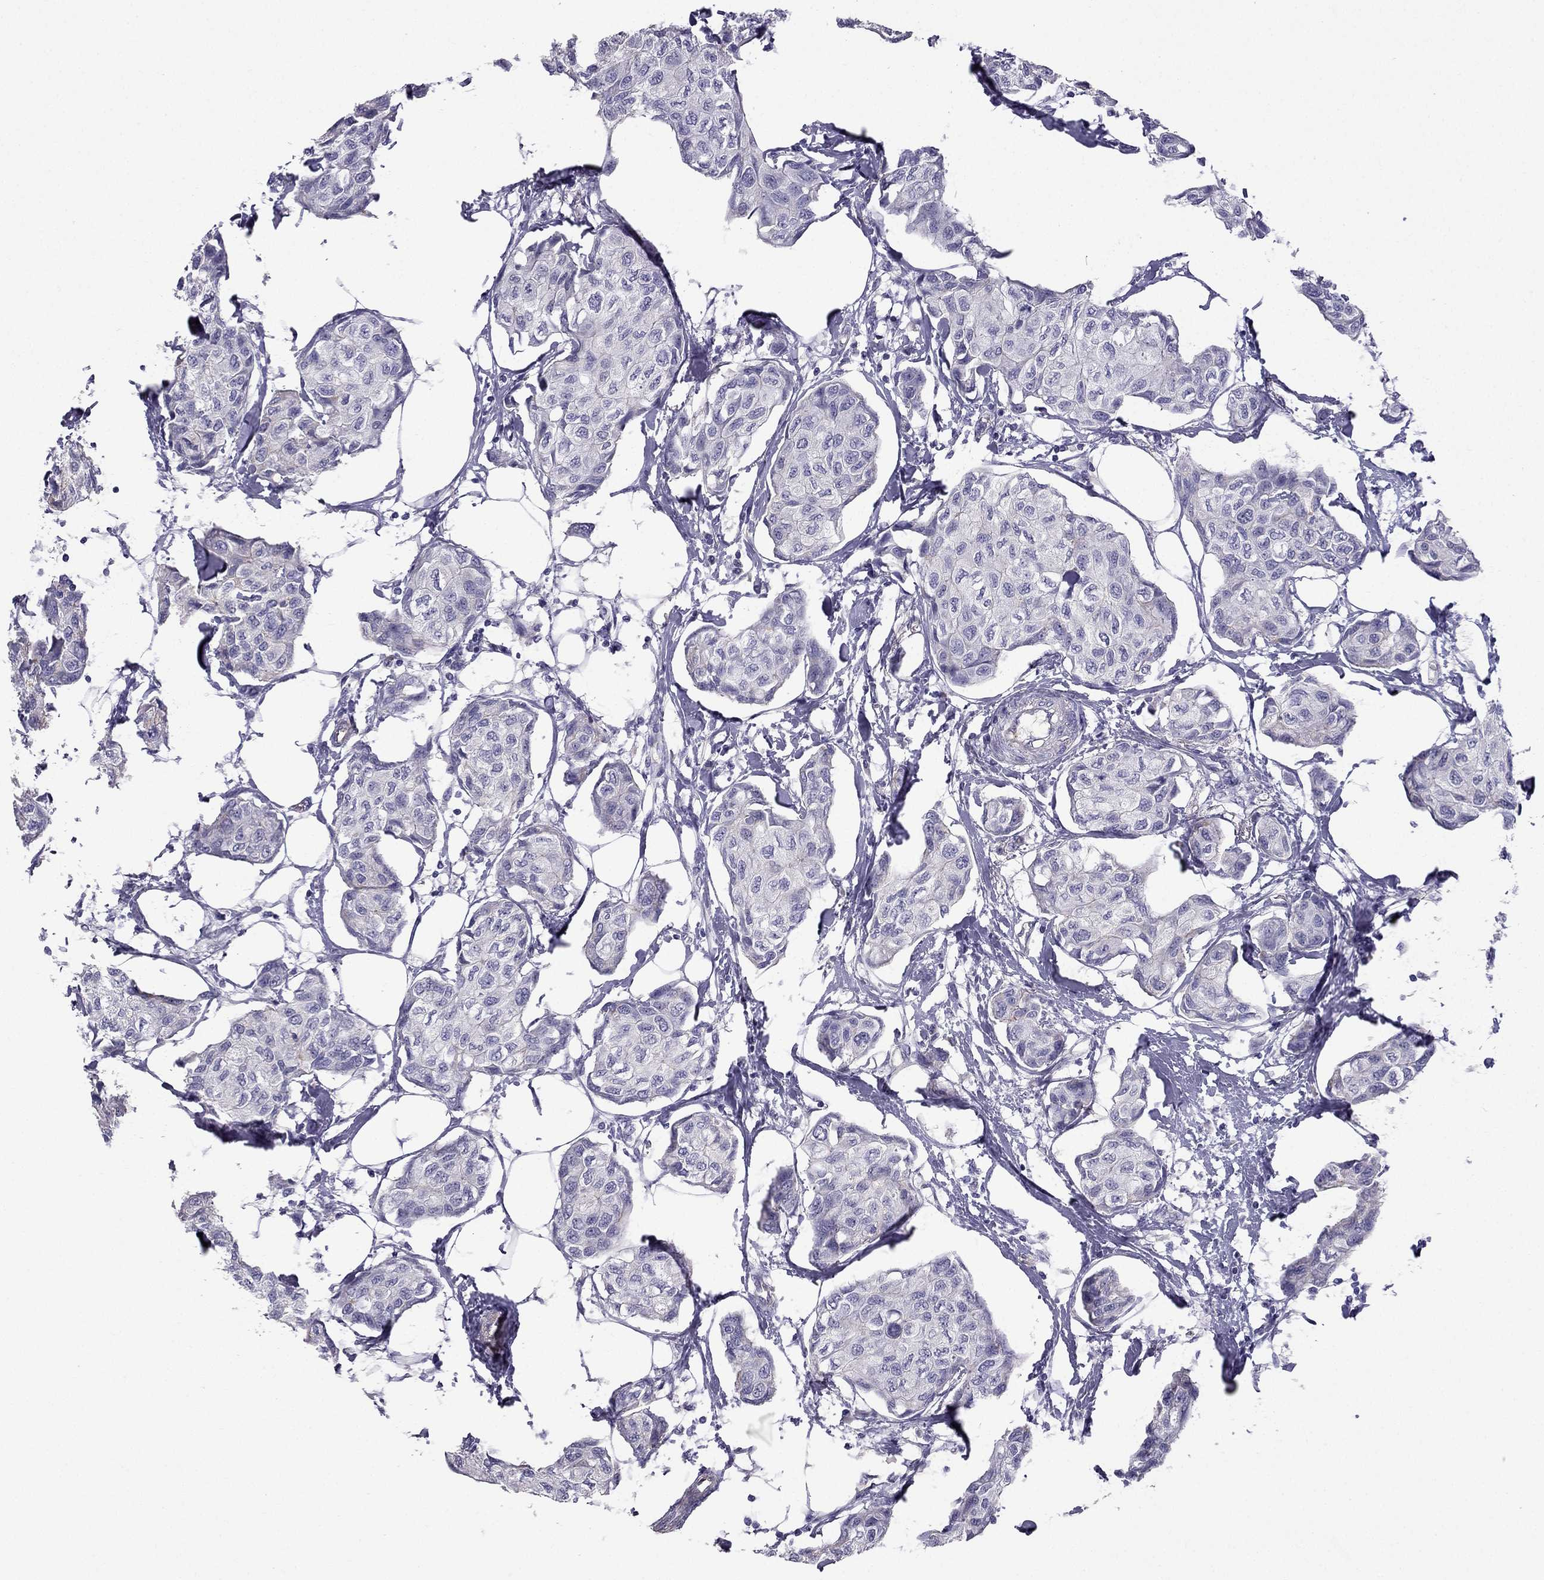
{"staining": {"intensity": "negative", "quantity": "none", "location": "none"}, "tissue": "breast cancer", "cell_type": "Tumor cells", "image_type": "cancer", "snomed": [{"axis": "morphology", "description": "Duct carcinoma"}, {"axis": "topography", "description": "Breast"}], "caption": "This image is of infiltrating ductal carcinoma (breast) stained with IHC to label a protein in brown with the nuclei are counter-stained blue. There is no expression in tumor cells.", "gene": "STOML3", "patient": {"sex": "female", "age": 80}}